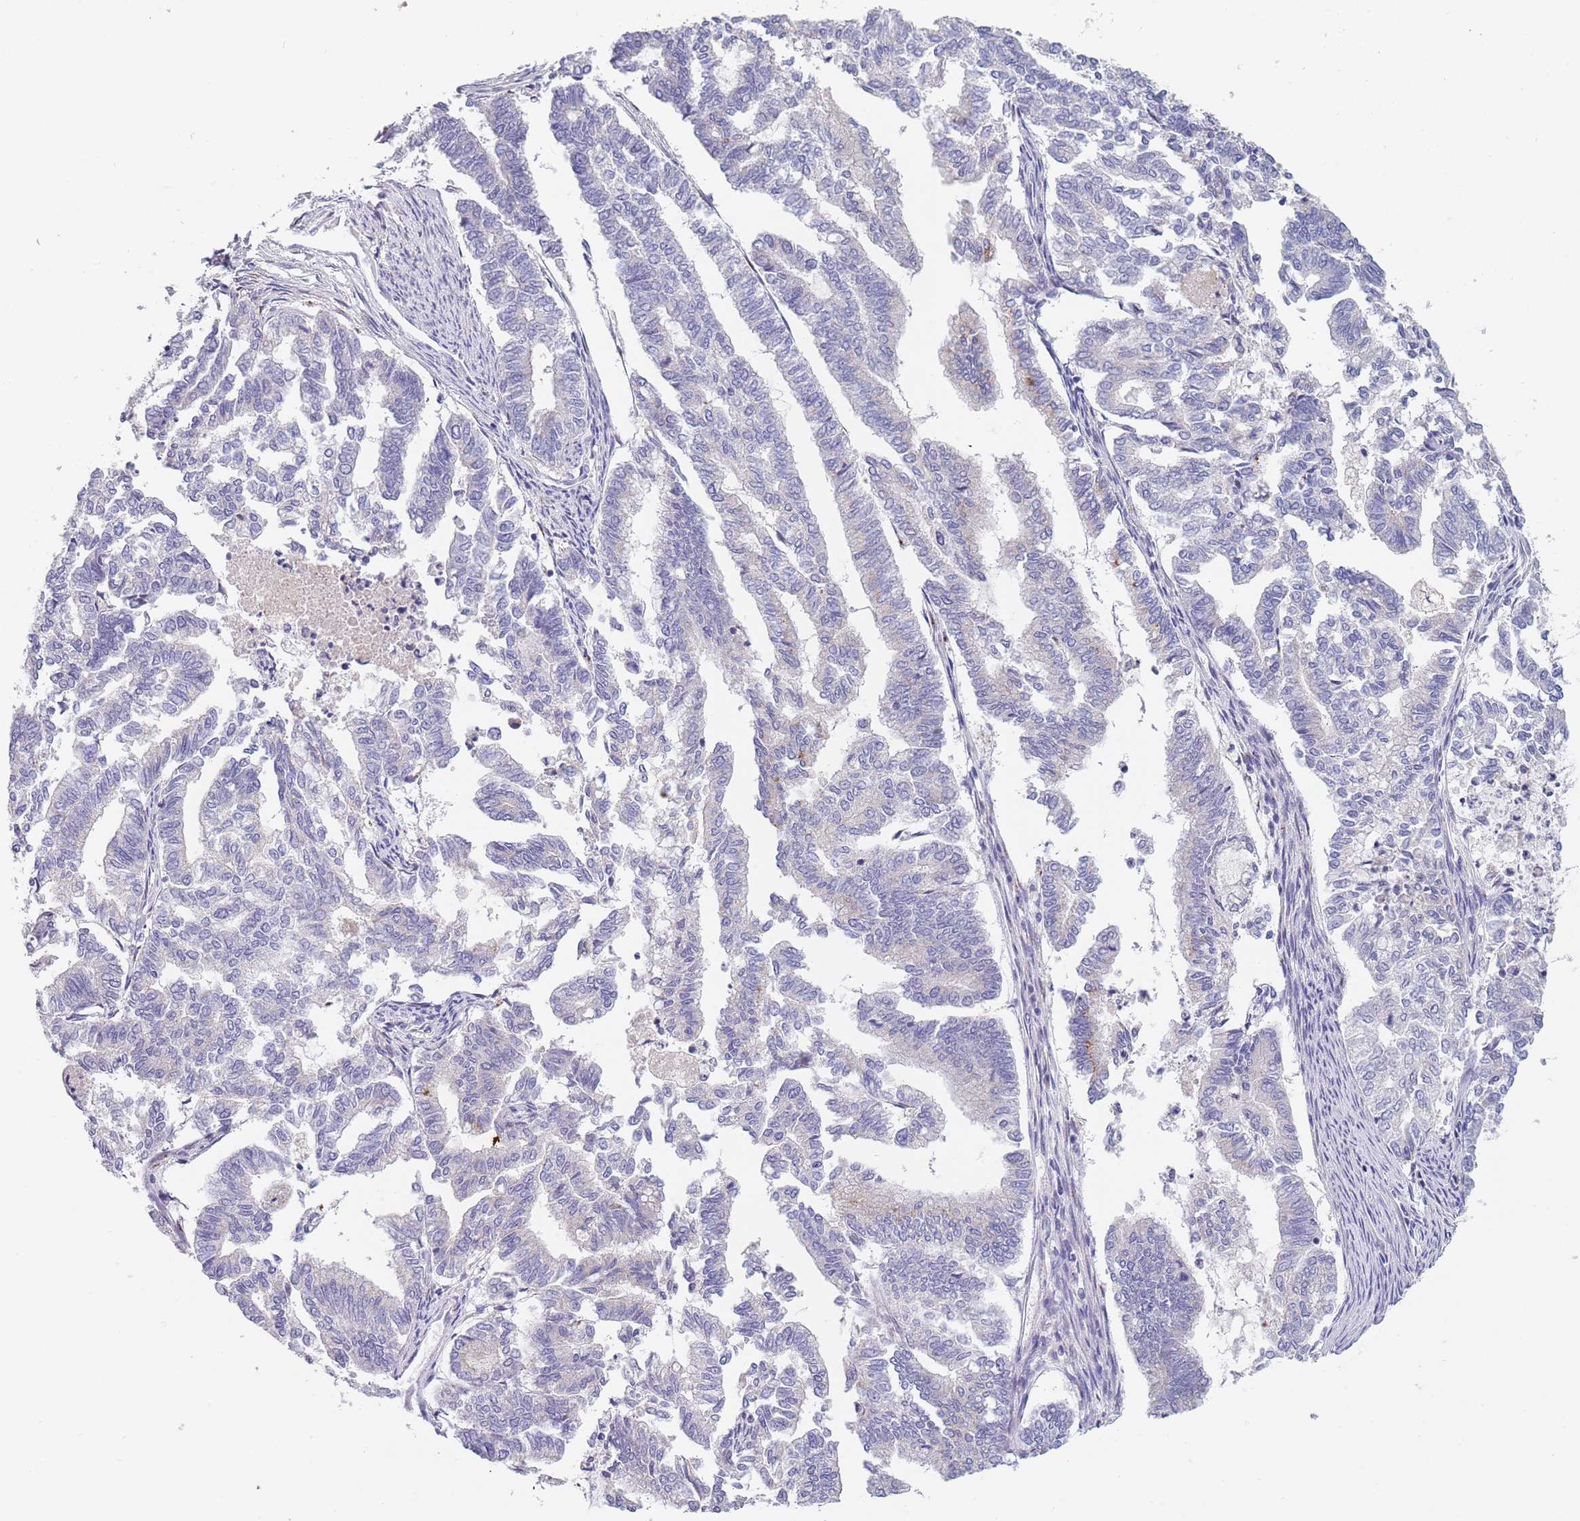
{"staining": {"intensity": "negative", "quantity": "none", "location": "none"}, "tissue": "endometrial cancer", "cell_type": "Tumor cells", "image_type": "cancer", "snomed": [{"axis": "morphology", "description": "Adenocarcinoma, NOS"}, {"axis": "topography", "description": "Endometrium"}], "caption": "Endometrial cancer (adenocarcinoma) was stained to show a protein in brown. There is no significant staining in tumor cells.", "gene": "MAN1C1", "patient": {"sex": "female", "age": 79}}